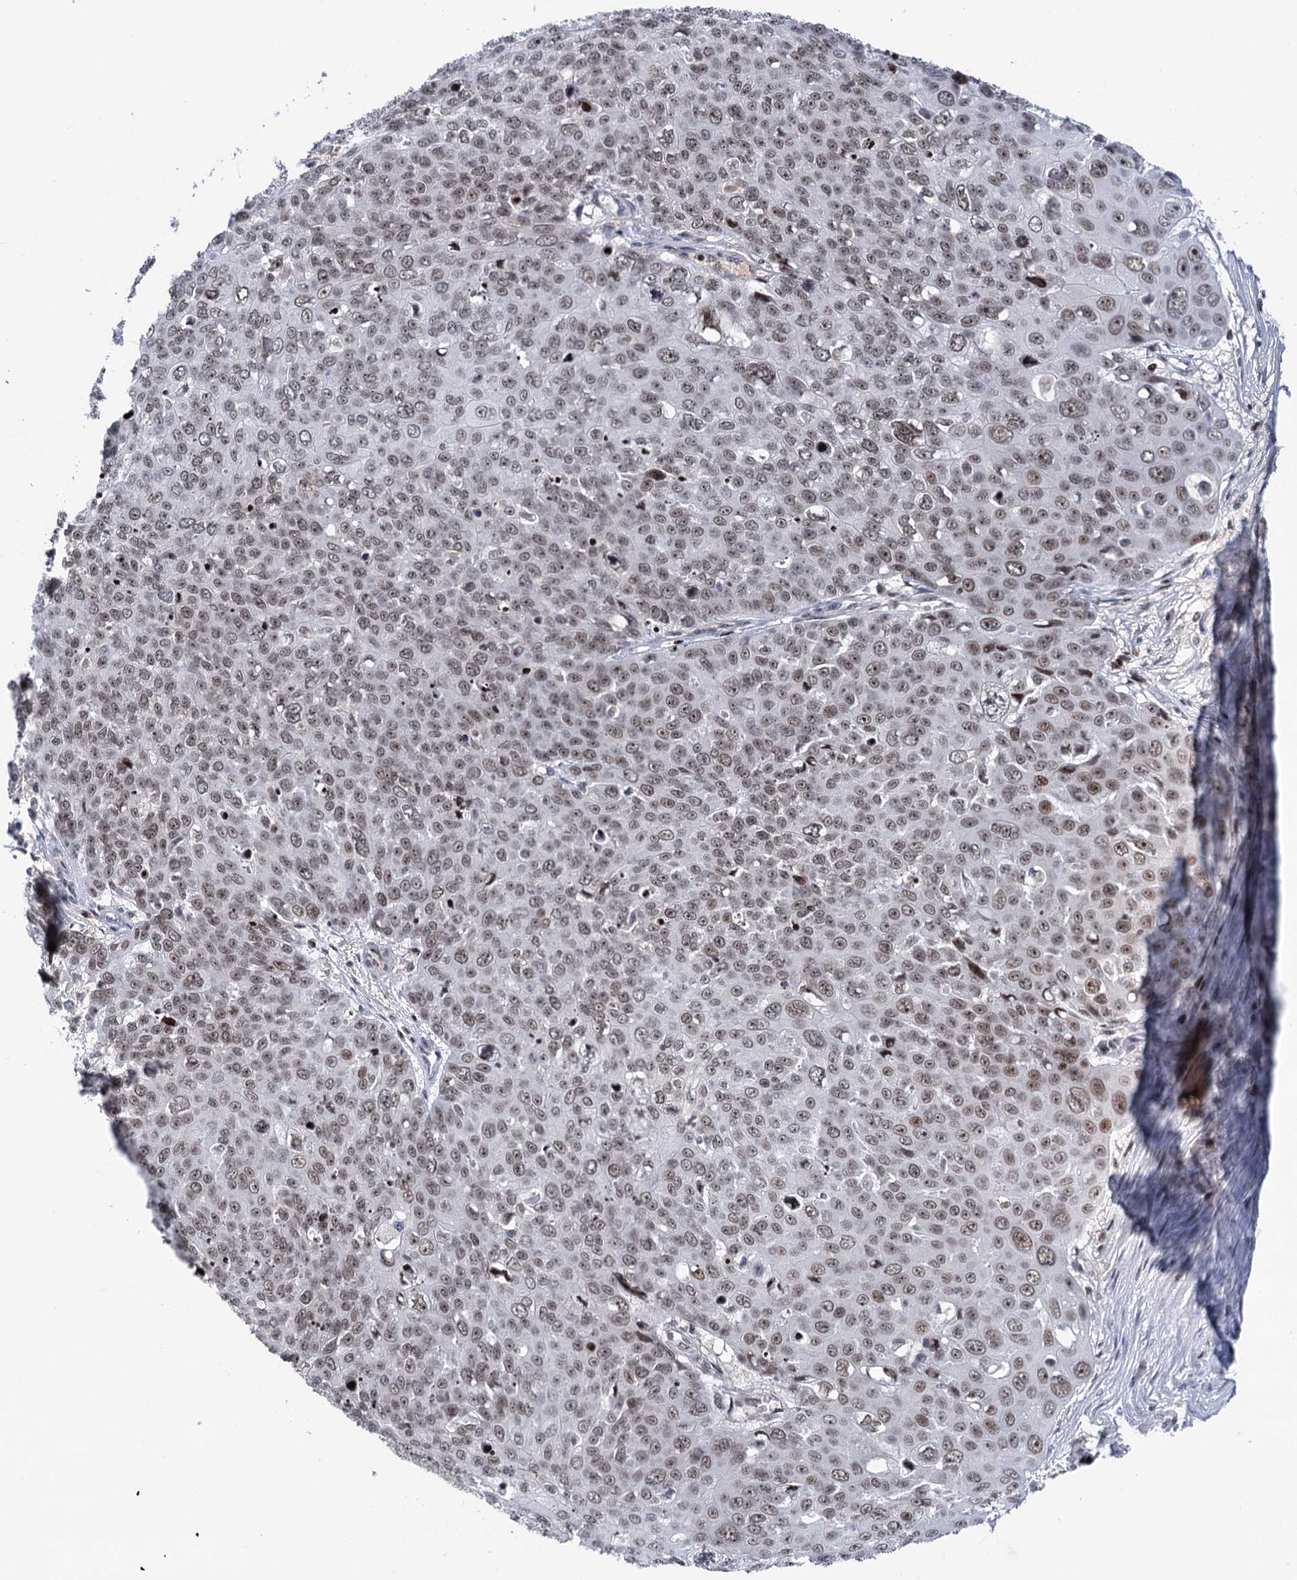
{"staining": {"intensity": "moderate", "quantity": "25%-75%", "location": "nuclear"}, "tissue": "skin cancer", "cell_type": "Tumor cells", "image_type": "cancer", "snomed": [{"axis": "morphology", "description": "Squamous cell carcinoma, NOS"}, {"axis": "topography", "description": "Skin"}], "caption": "Squamous cell carcinoma (skin) stained with DAB immunohistochemistry (IHC) displays medium levels of moderate nuclear staining in about 25%-75% of tumor cells. The protein of interest is stained brown, and the nuclei are stained in blue (DAB IHC with brightfield microscopy, high magnification).", "gene": "ZCCHC10", "patient": {"sex": "male", "age": 71}}